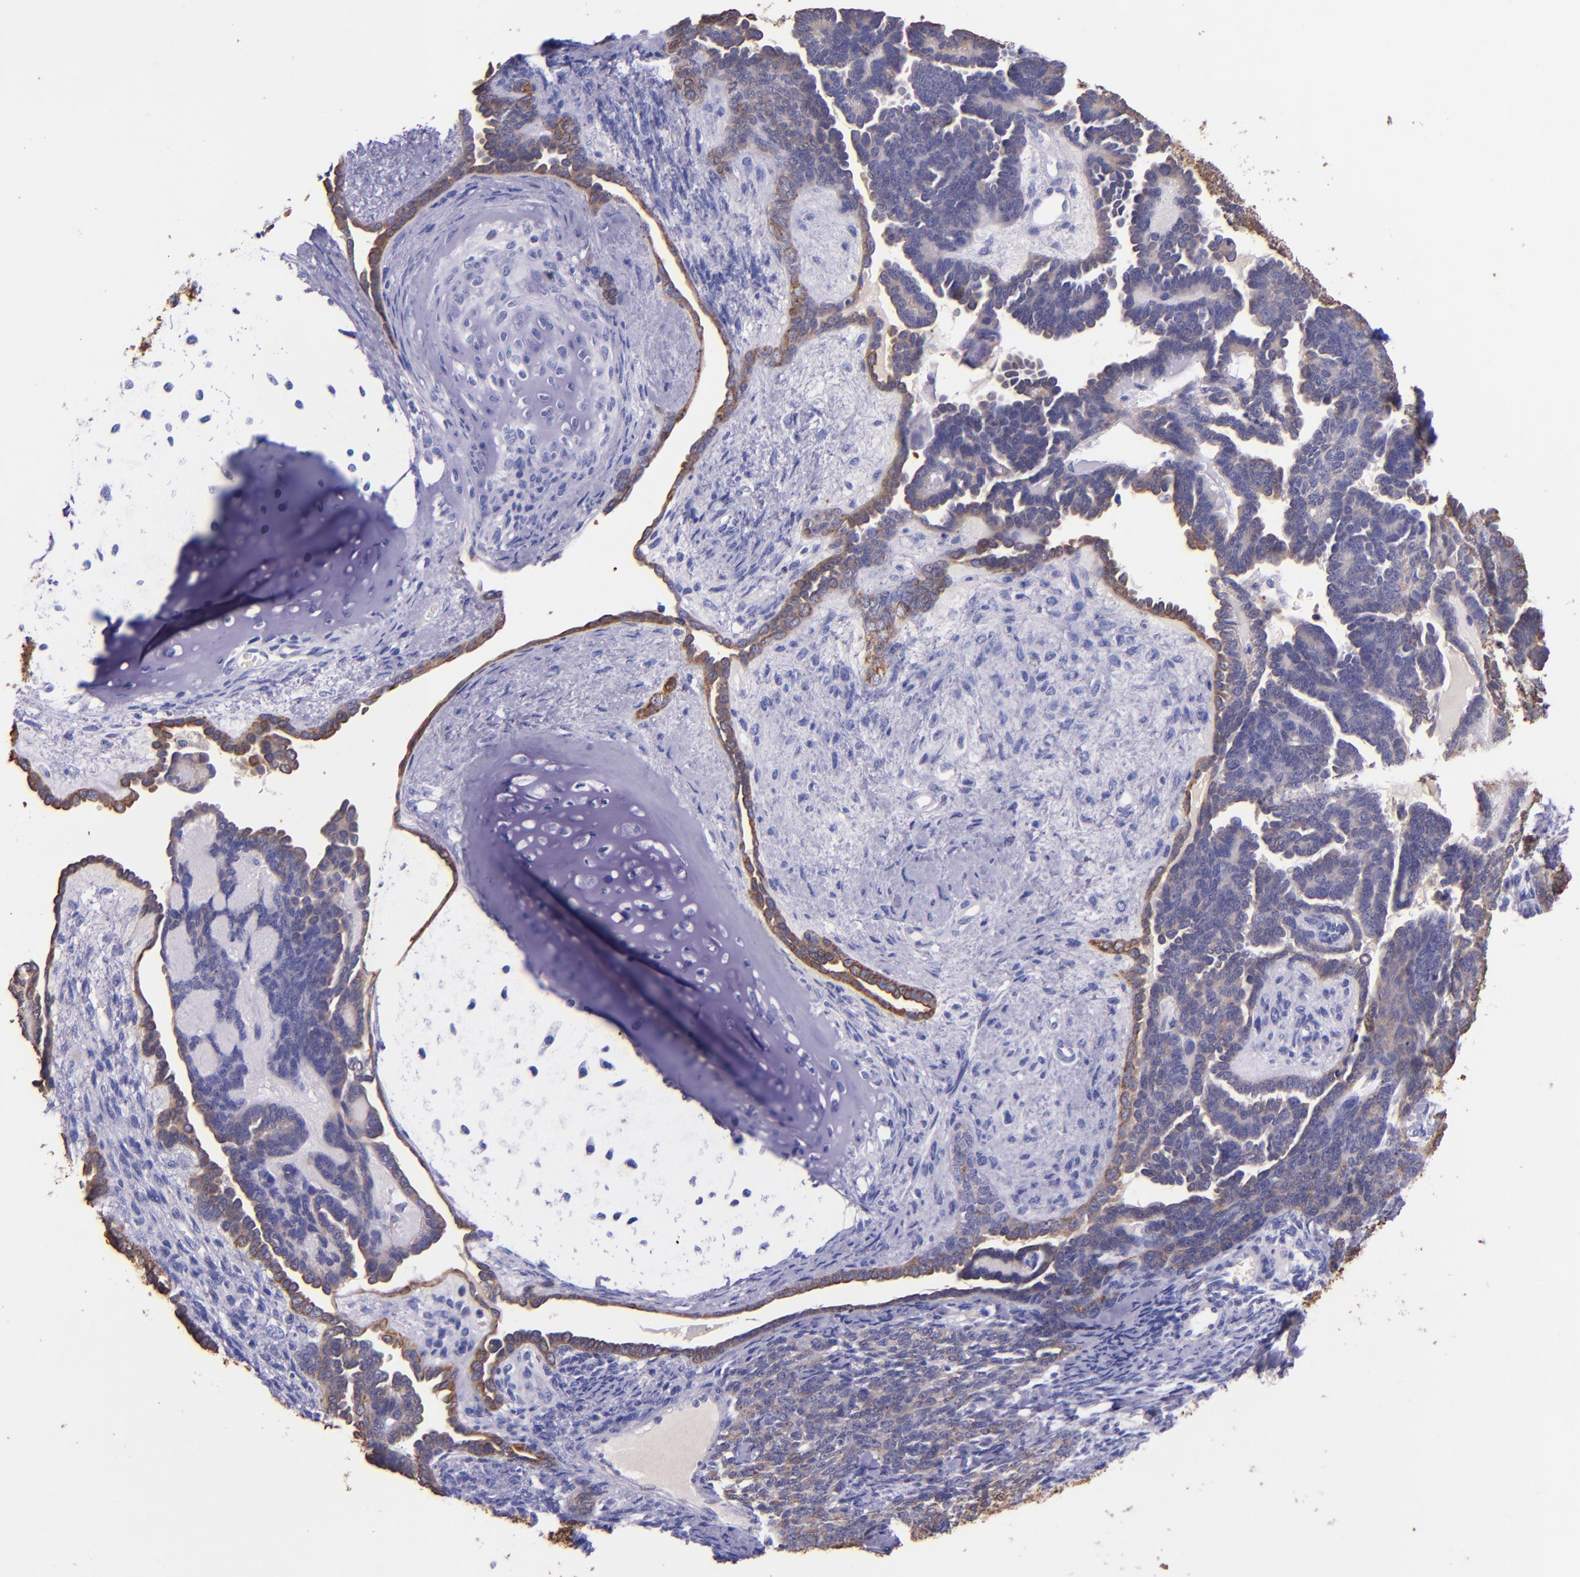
{"staining": {"intensity": "weak", "quantity": "<25%", "location": "cytoplasmic/membranous"}, "tissue": "endometrial cancer", "cell_type": "Tumor cells", "image_type": "cancer", "snomed": [{"axis": "morphology", "description": "Neoplasm, malignant, NOS"}, {"axis": "topography", "description": "Endometrium"}], "caption": "Endometrial cancer was stained to show a protein in brown. There is no significant expression in tumor cells.", "gene": "KRT4", "patient": {"sex": "female", "age": 74}}